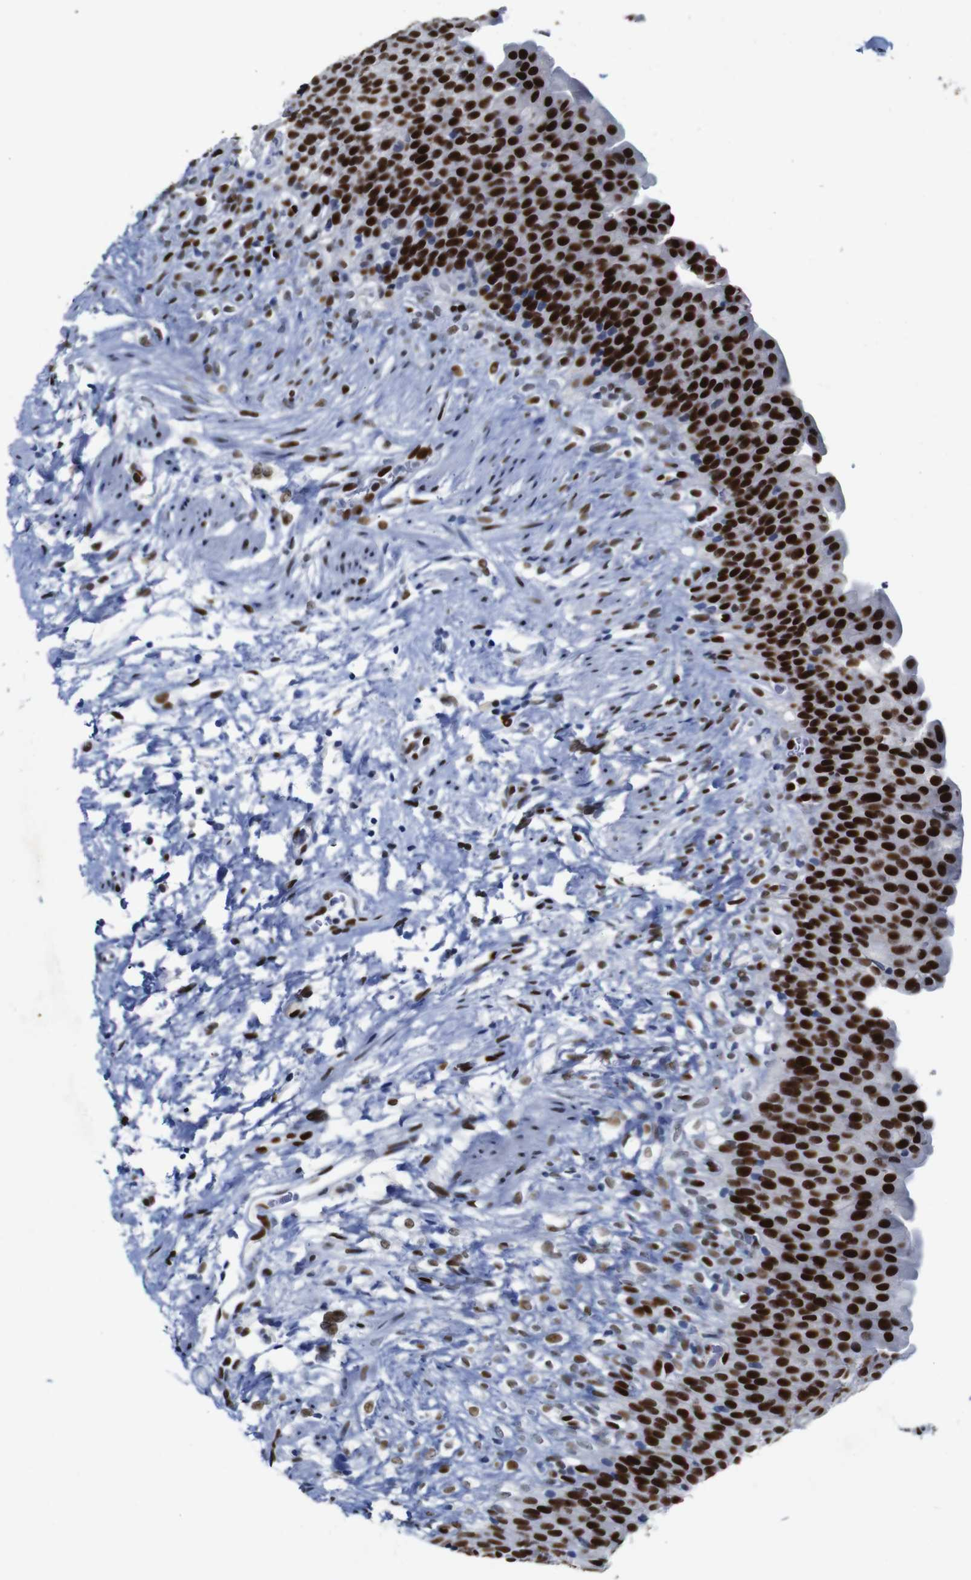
{"staining": {"intensity": "strong", "quantity": ">75%", "location": "nuclear"}, "tissue": "urinary bladder", "cell_type": "Urothelial cells", "image_type": "normal", "snomed": [{"axis": "morphology", "description": "Normal tissue, NOS"}, {"axis": "topography", "description": "Urinary bladder"}], "caption": "Immunohistochemistry (DAB (3,3'-diaminobenzidine)) staining of unremarkable urinary bladder displays strong nuclear protein staining in approximately >75% of urothelial cells. (Brightfield microscopy of DAB IHC at high magnification).", "gene": "FOSL2", "patient": {"sex": "female", "age": 79}}